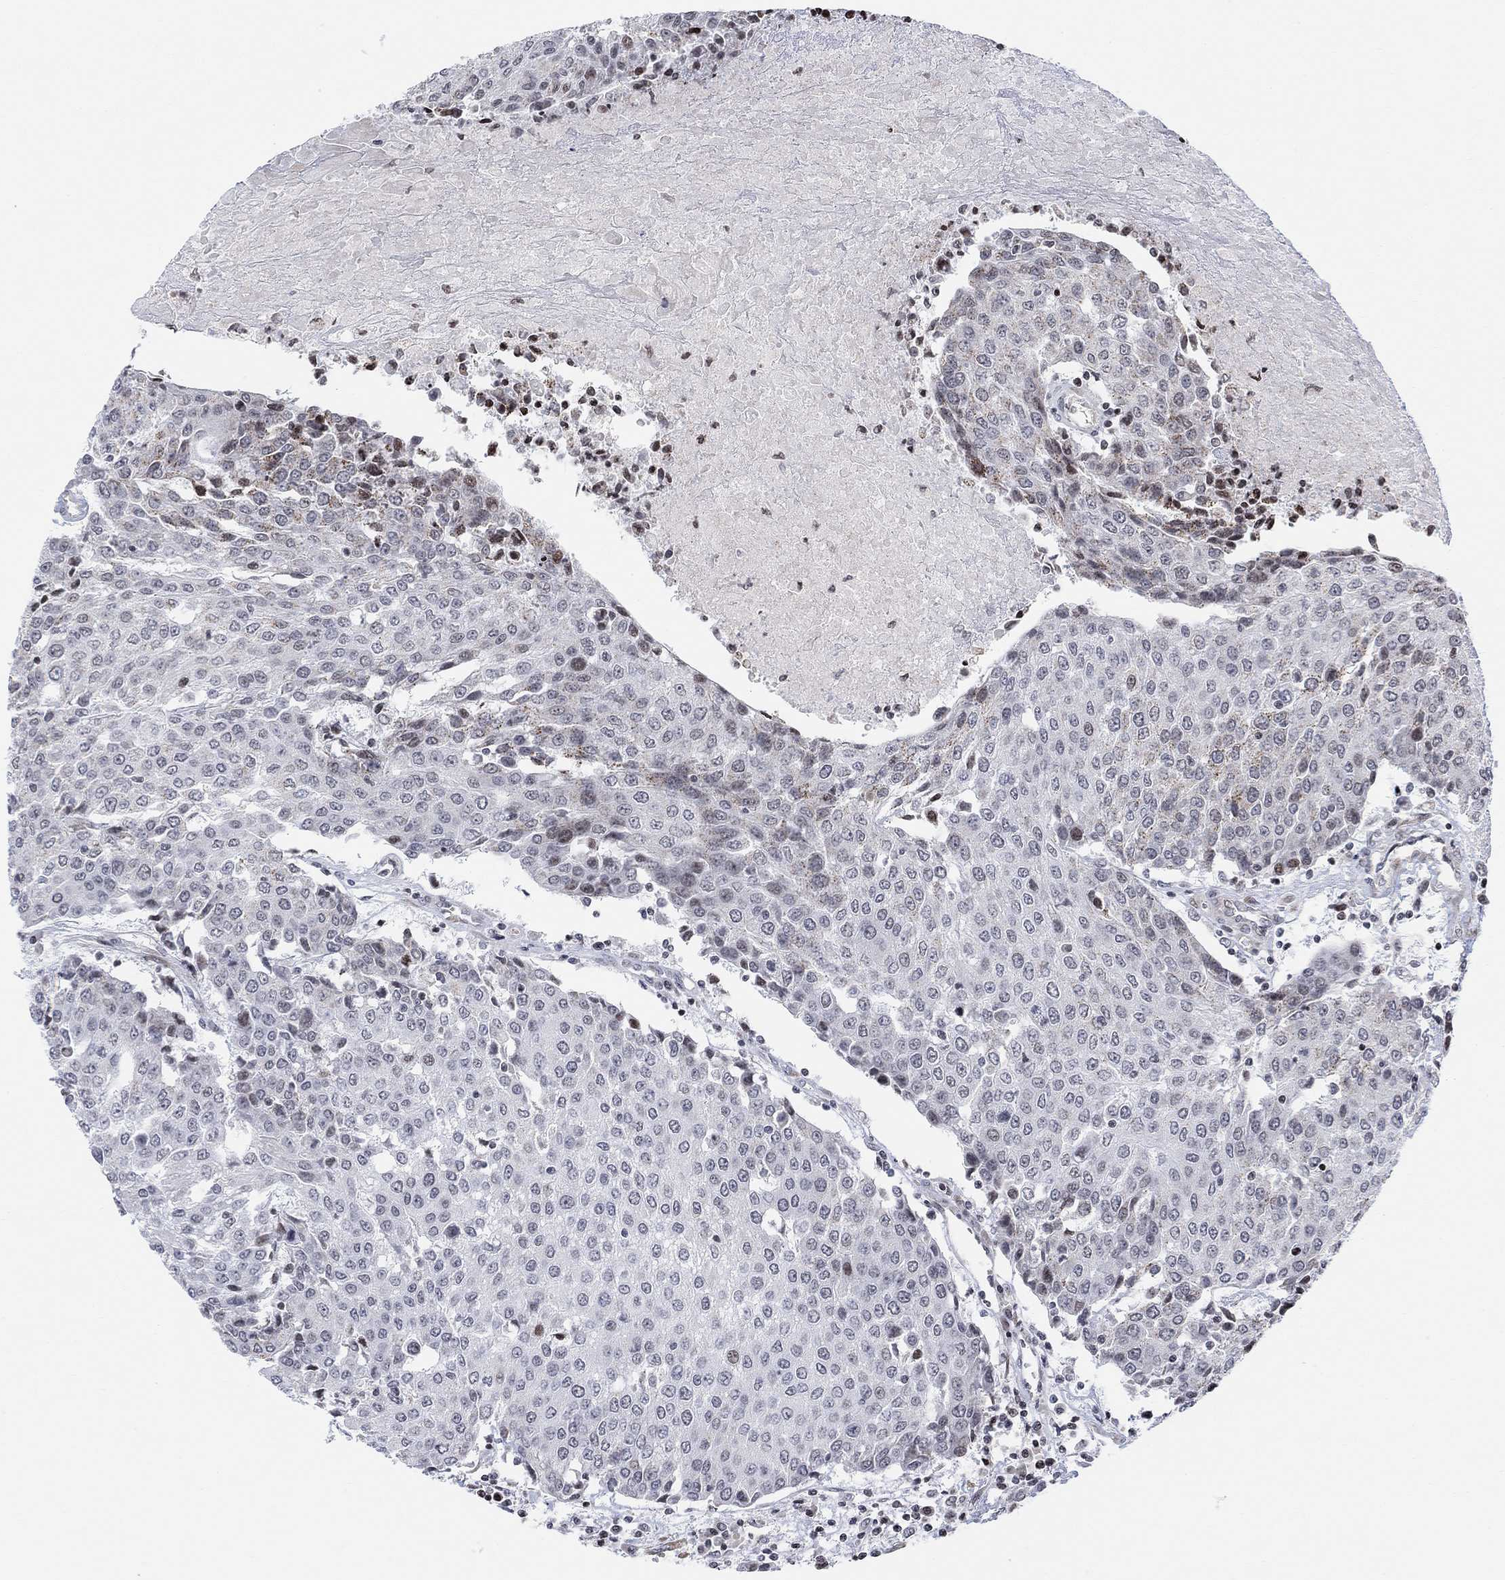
{"staining": {"intensity": "negative", "quantity": "none", "location": "none"}, "tissue": "urothelial cancer", "cell_type": "Tumor cells", "image_type": "cancer", "snomed": [{"axis": "morphology", "description": "Urothelial carcinoma, High grade"}, {"axis": "topography", "description": "Urinary bladder"}], "caption": "Immunohistochemistry of urothelial carcinoma (high-grade) displays no positivity in tumor cells.", "gene": "ABHD14A", "patient": {"sex": "female", "age": 85}}